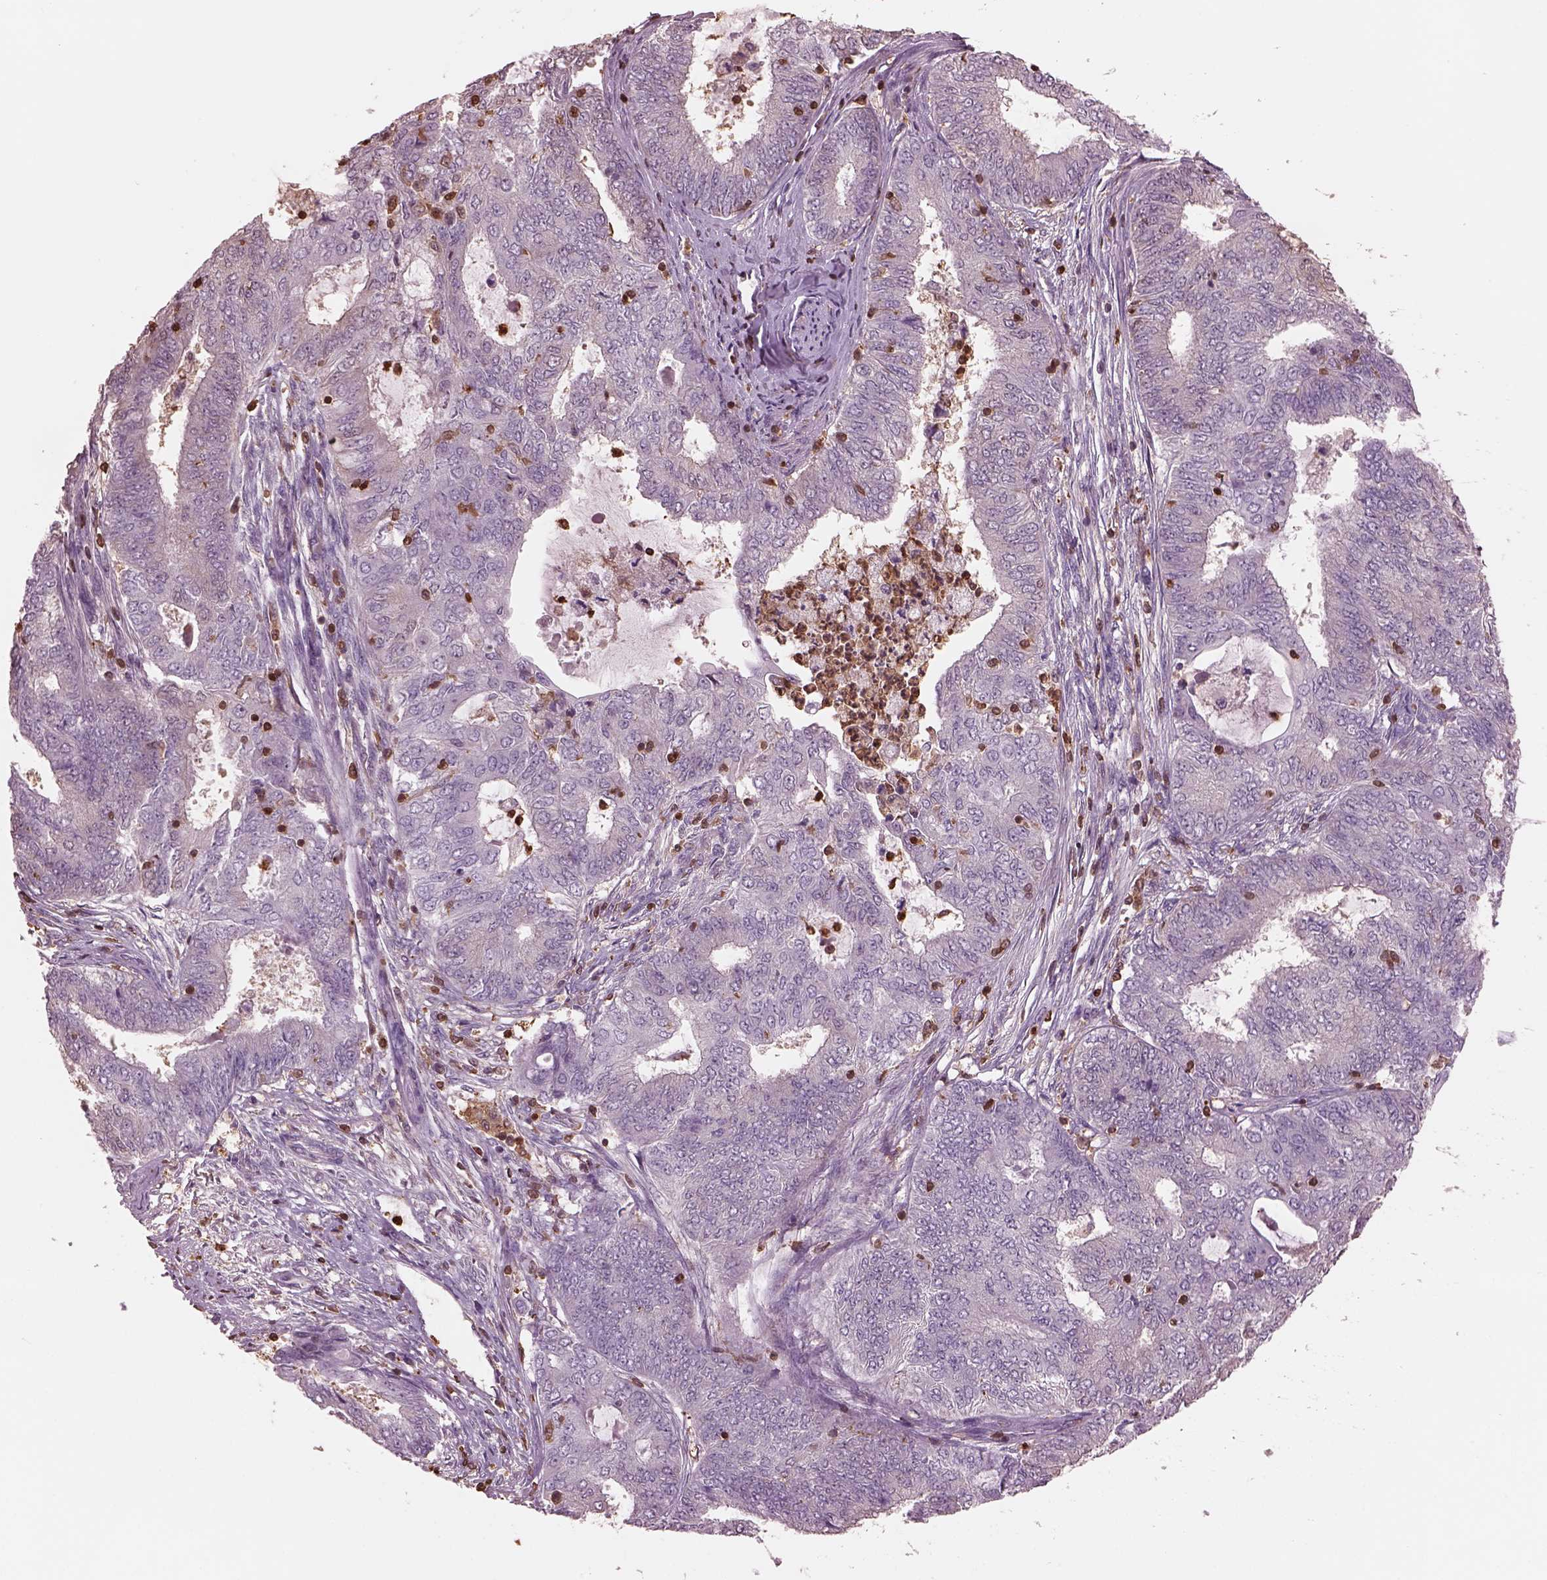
{"staining": {"intensity": "negative", "quantity": "none", "location": "none"}, "tissue": "endometrial cancer", "cell_type": "Tumor cells", "image_type": "cancer", "snomed": [{"axis": "morphology", "description": "Adenocarcinoma, NOS"}, {"axis": "topography", "description": "Endometrium"}], "caption": "Tumor cells are negative for brown protein staining in adenocarcinoma (endometrial). (Brightfield microscopy of DAB IHC at high magnification).", "gene": "IL31RA", "patient": {"sex": "female", "age": 62}}